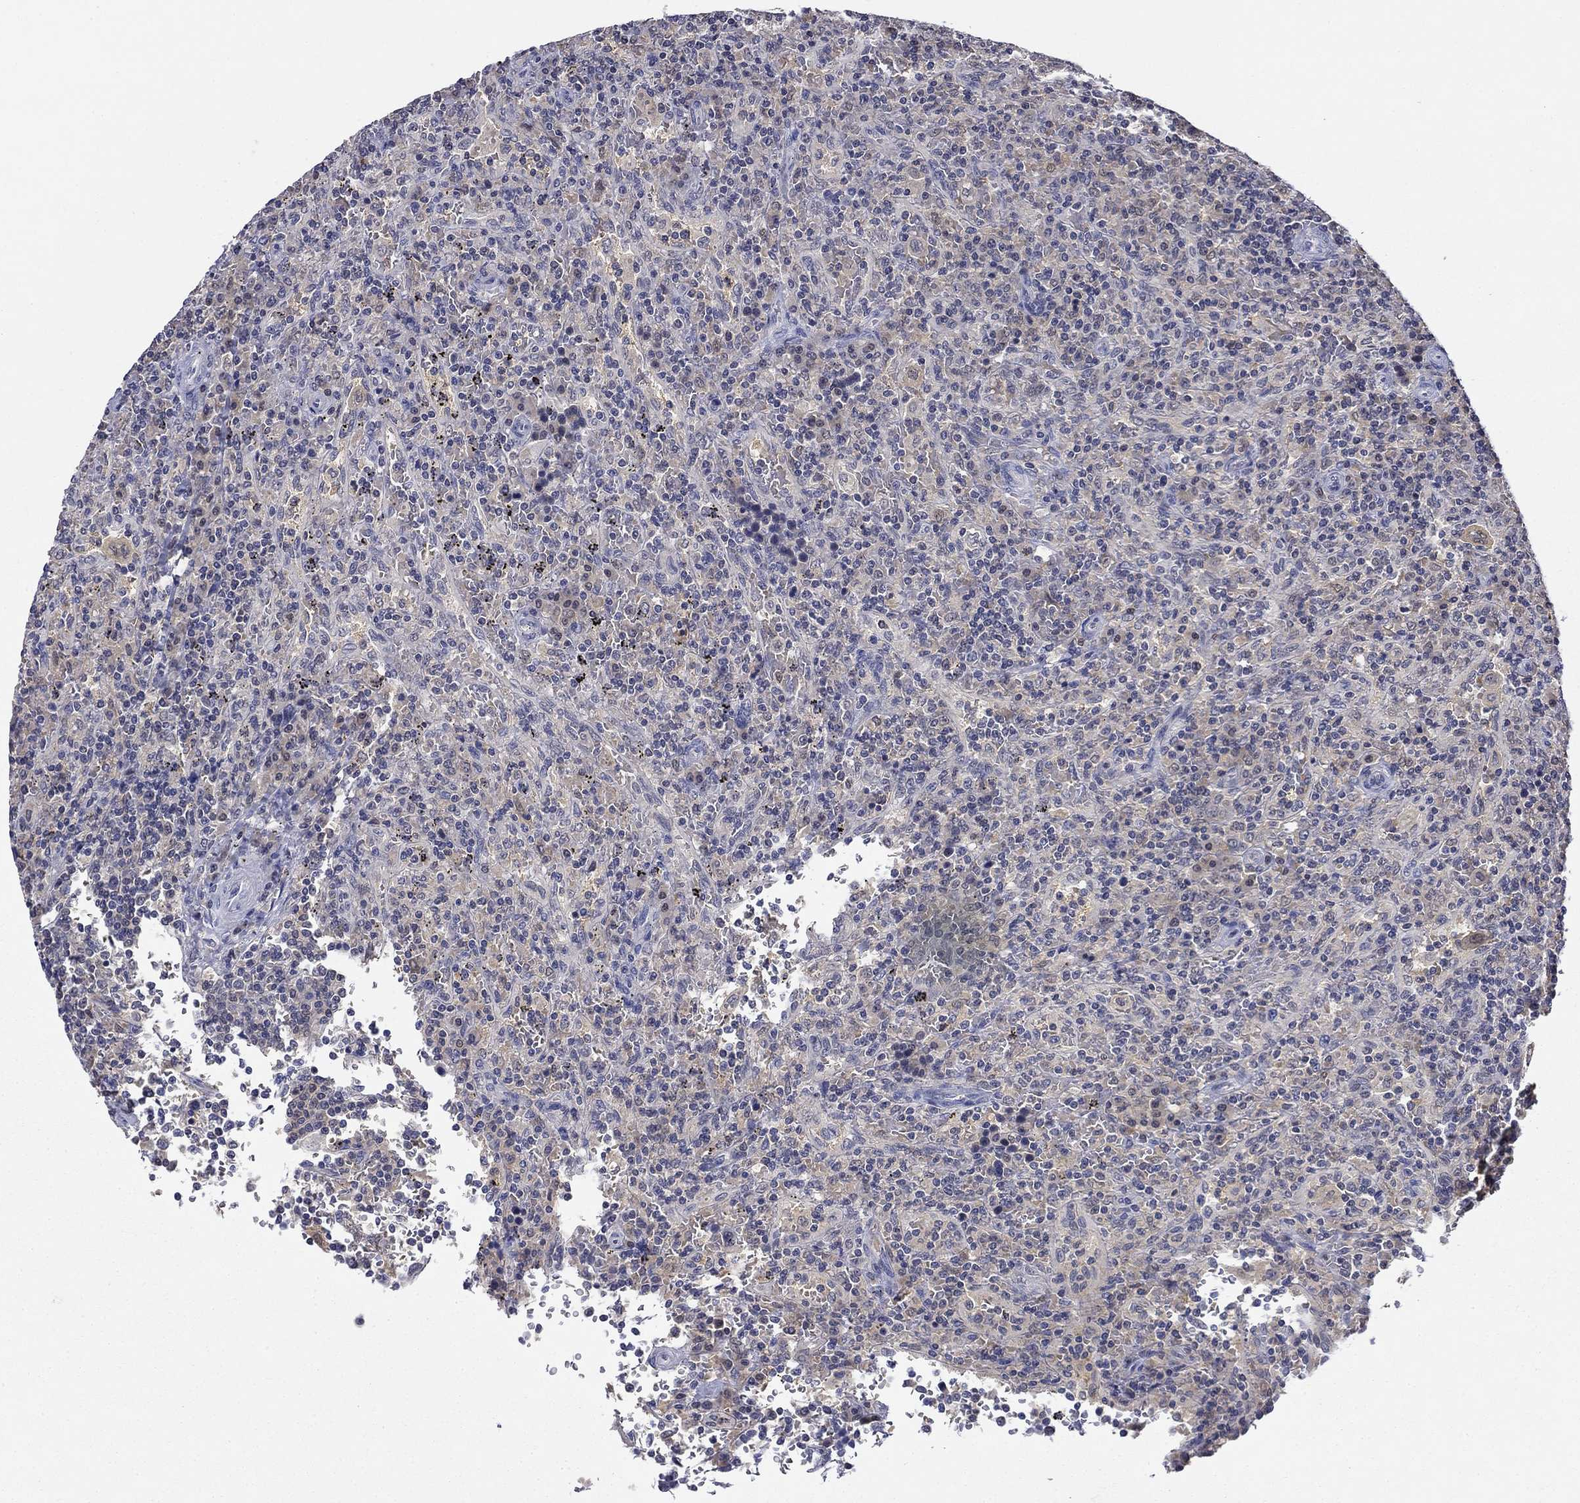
{"staining": {"intensity": "negative", "quantity": "none", "location": "none"}, "tissue": "lymphoma", "cell_type": "Tumor cells", "image_type": "cancer", "snomed": [{"axis": "morphology", "description": "Malignant lymphoma, non-Hodgkin's type, Low grade"}, {"axis": "topography", "description": "Spleen"}], "caption": "An immunohistochemistry (IHC) micrograph of low-grade malignant lymphoma, non-Hodgkin's type is shown. There is no staining in tumor cells of low-grade malignant lymphoma, non-Hodgkin's type.", "gene": "DDTL", "patient": {"sex": "male", "age": 62}}